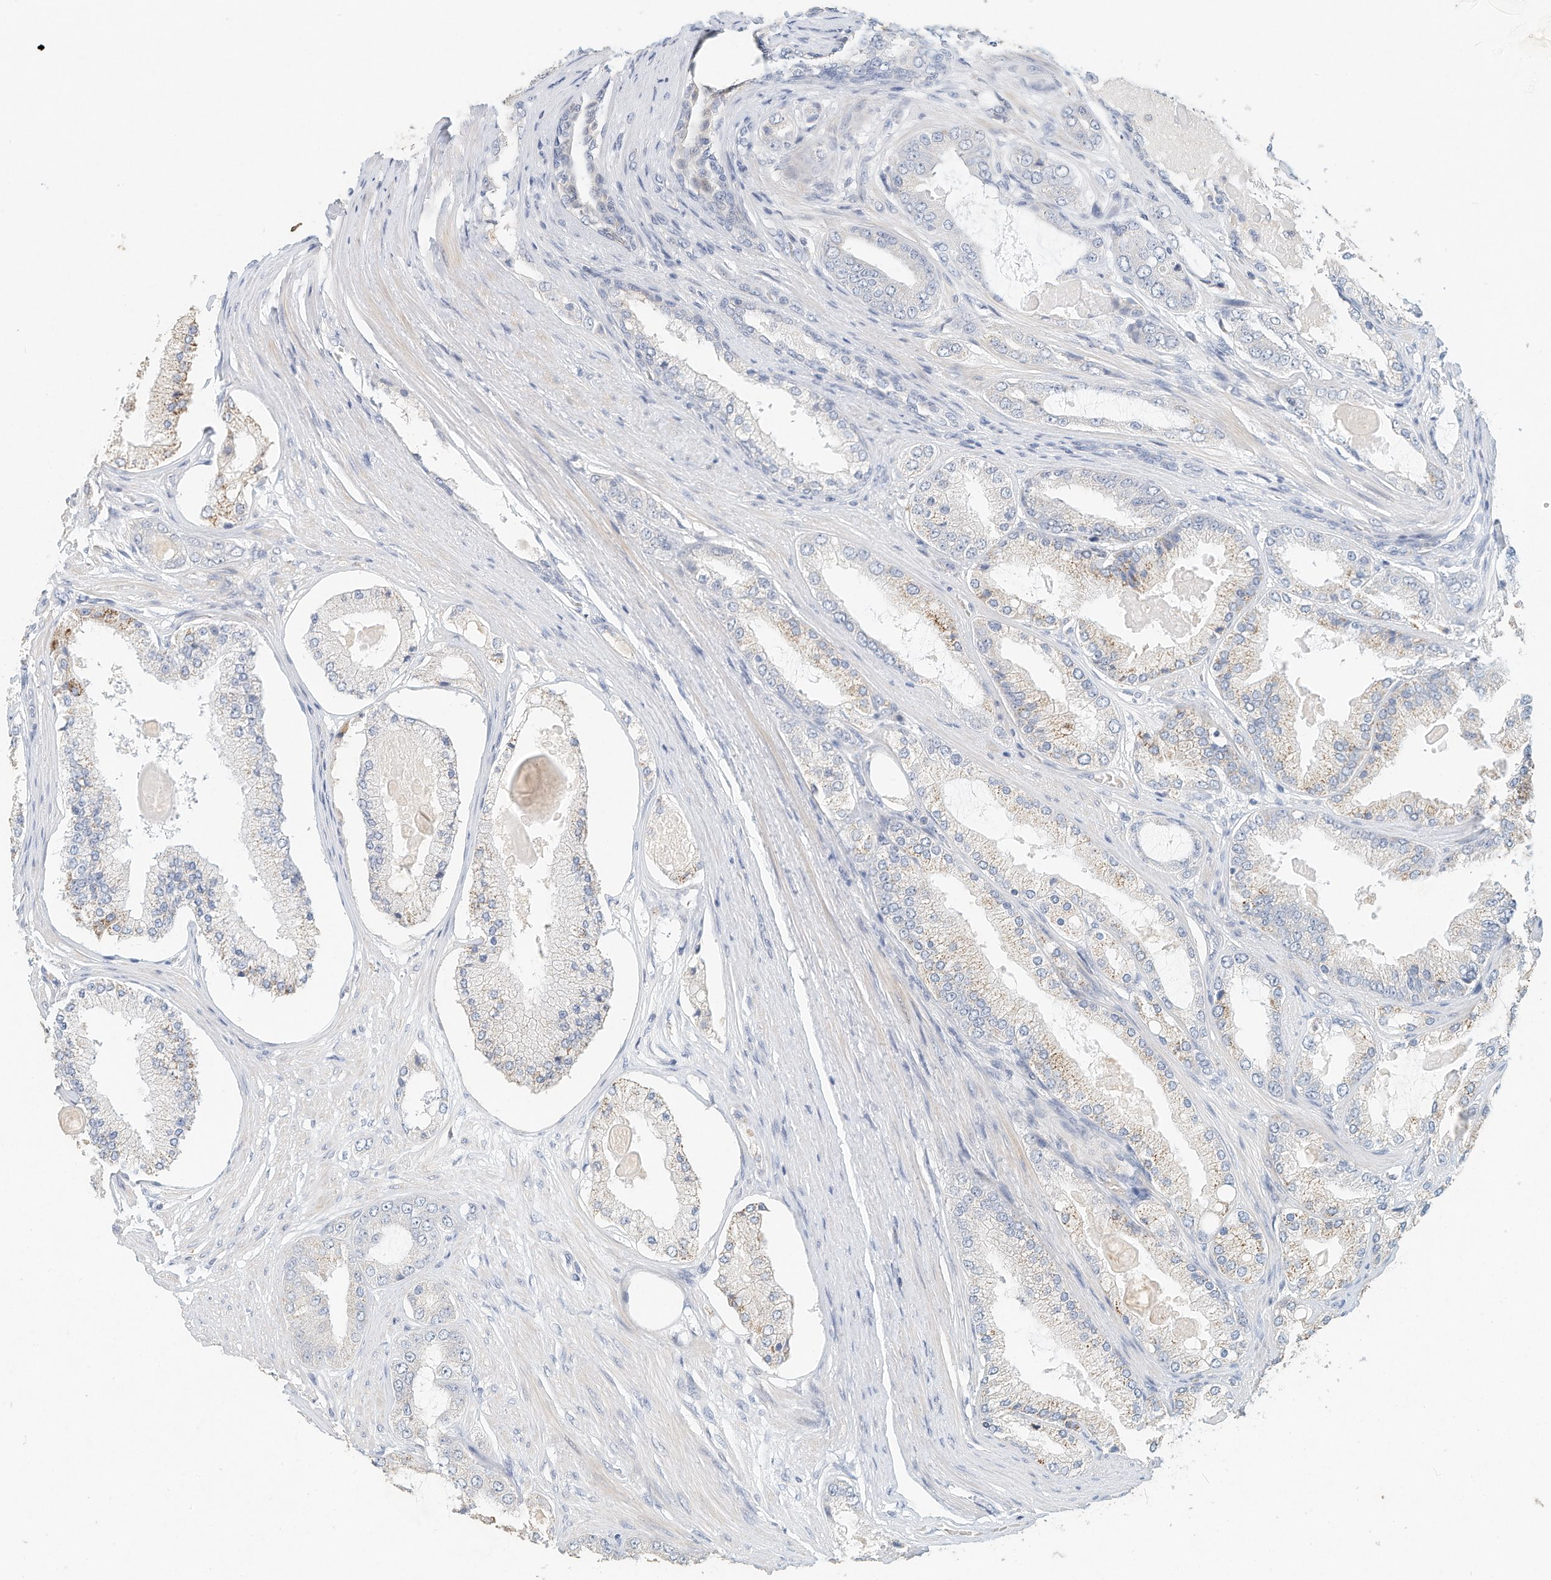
{"staining": {"intensity": "weak", "quantity": "<25%", "location": "cytoplasmic/membranous"}, "tissue": "prostate cancer", "cell_type": "Tumor cells", "image_type": "cancer", "snomed": [{"axis": "morphology", "description": "Adenocarcinoma, High grade"}, {"axis": "topography", "description": "Prostate"}], "caption": "The immunohistochemistry (IHC) image has no significant expression in tumor cells of prostate cancer tissue. Brightfield microscopy of immunohistochemistry (IHC) stained with DAB (3,3'-diaminobenzidine) (brown) and hematoxylin (blue), captured at high magnification.", "gene": "MICAL1", "patient": {"sex": "male", "age": 60}}